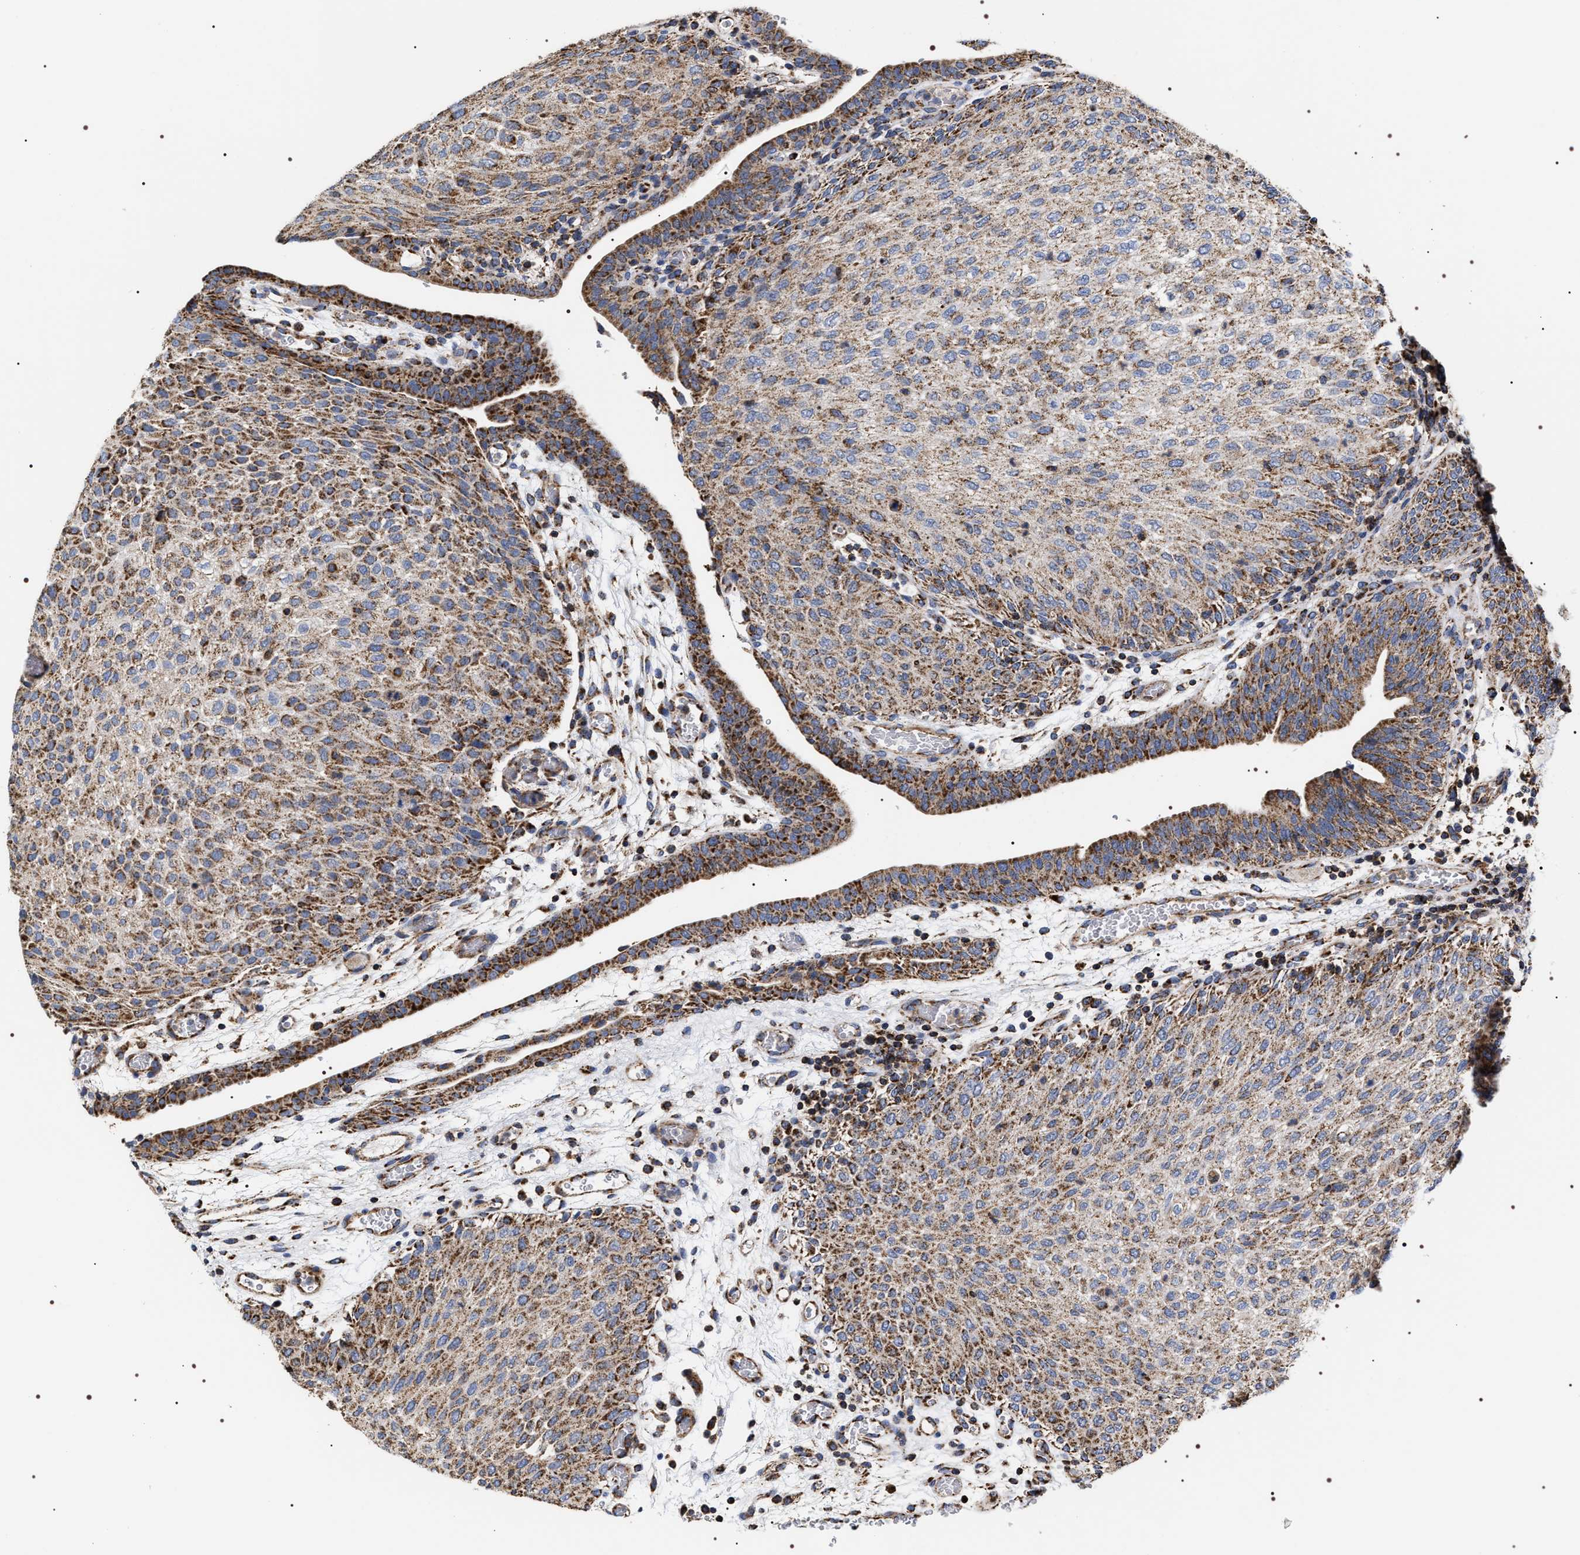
{"staining": {"intensity": "moderate", "quantity": ">75%", "location": "cytoplasmic/membranous"}, "tissue": "urothelial cancer", "cell_type": "Tumor cells", "image_type": "cancer", "snomed": [{"axis": "morphology", "description": "Urothelial carcinoma, Low grade"}, {"axis": "morphology", "description": "Urothelial carcinoma, High grade"}, {"axis": "topography", "description": "Urinary bladder"}], "caption": "This image demonstrates immunohistochemistry staining of human urothelial carcinoma (high-grade), with medium moderate cytoplasmic/membranous positivity in approximately >75% of tumor cells.", "gene": "COG5", "patient": {"sex": "male", "age": 35}}